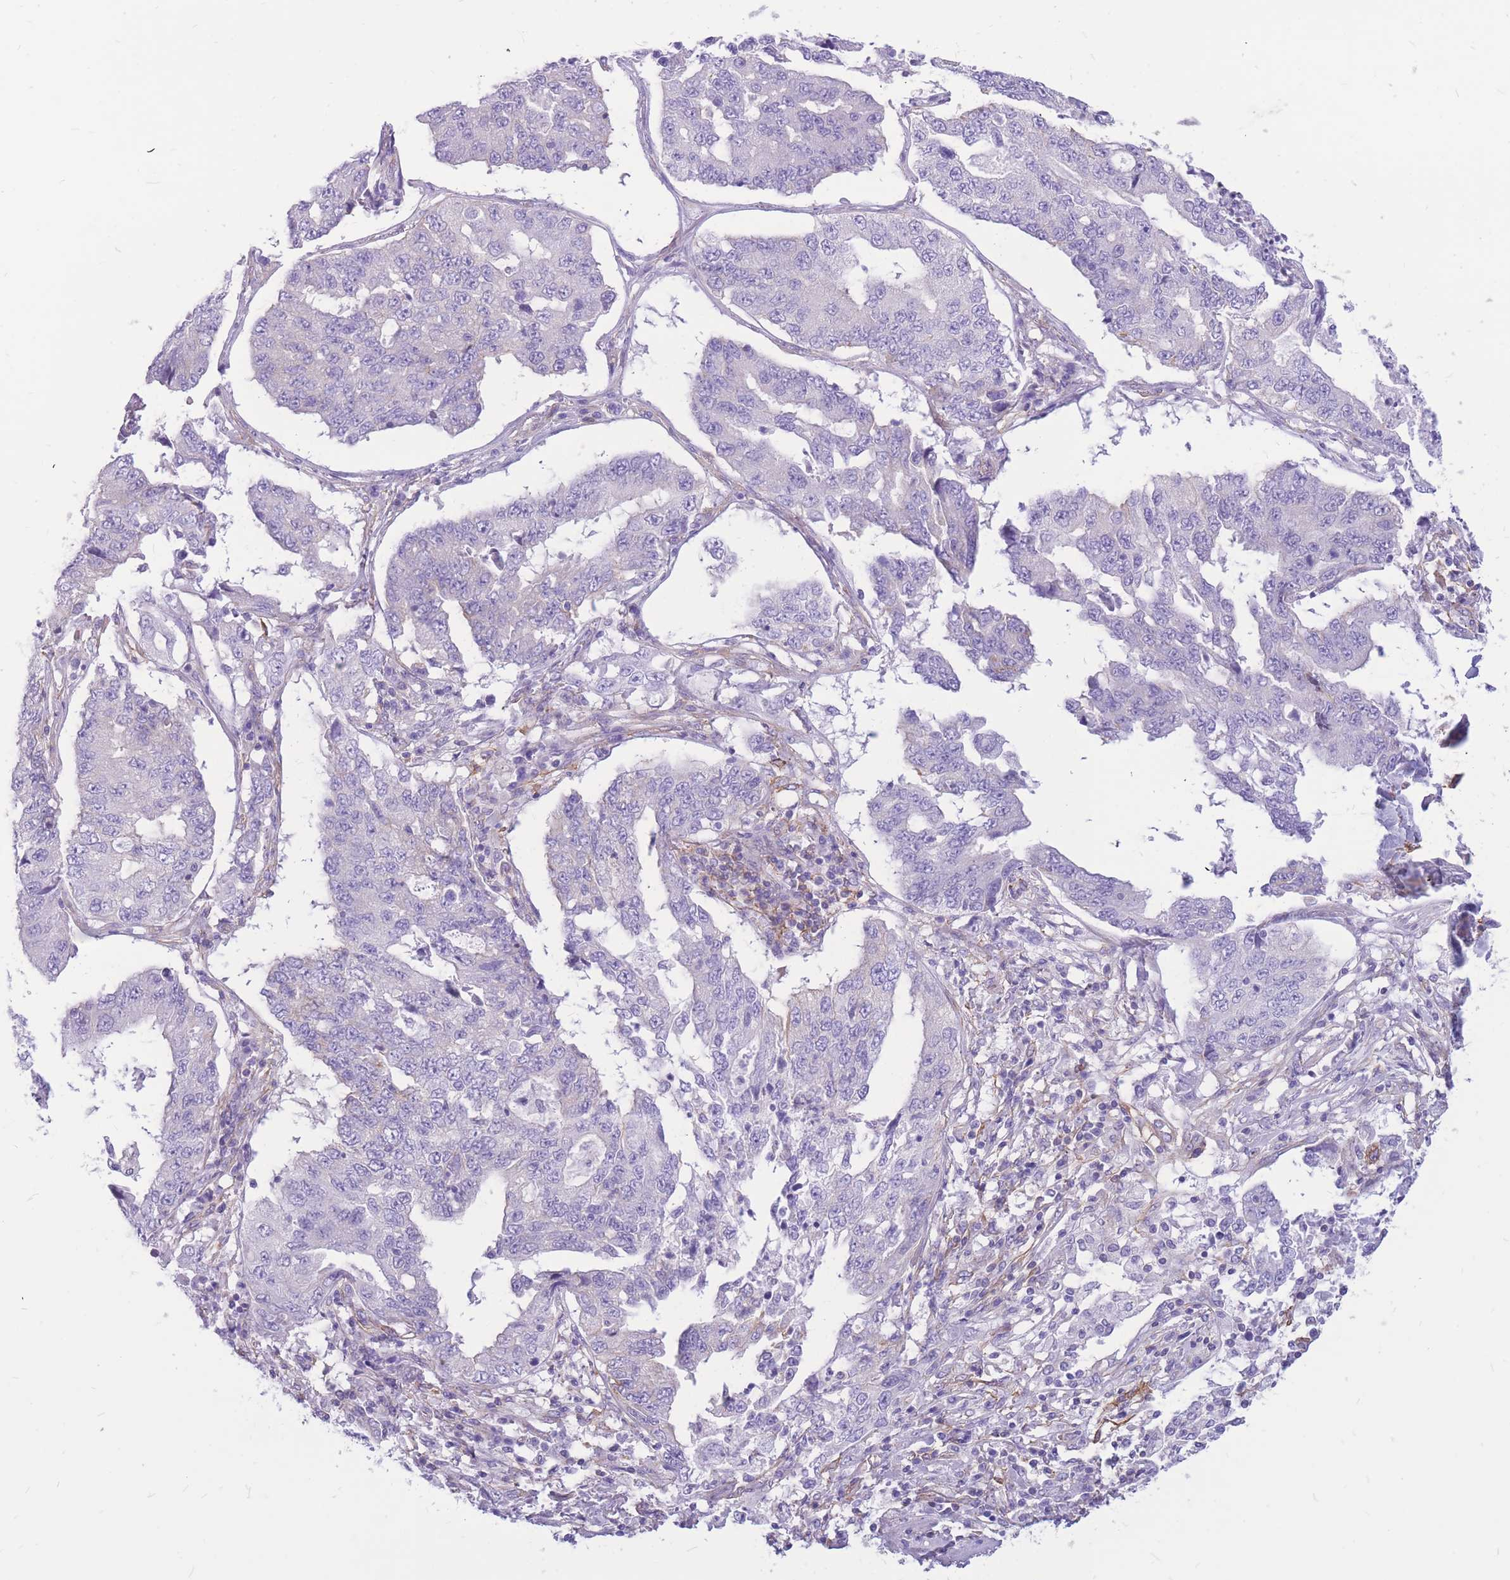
{"staining": {"intensity": "negative", "quantity": "none", "location": "none"}, "tissue": "lung cancer", "cell_type": "Tumor cells", "image_type": "cancer", "snomed": [{"axis": "morphology", "description": "Adenocarcinoma, NOS"}, {"axis": "topography", "description": "Lung"}], "caption": "The histopathology image shows no staining of tumor cells in adenocarcinoma (lung).", "gene": "ADD2", "patient": {"sex": "female", "age": 51}}